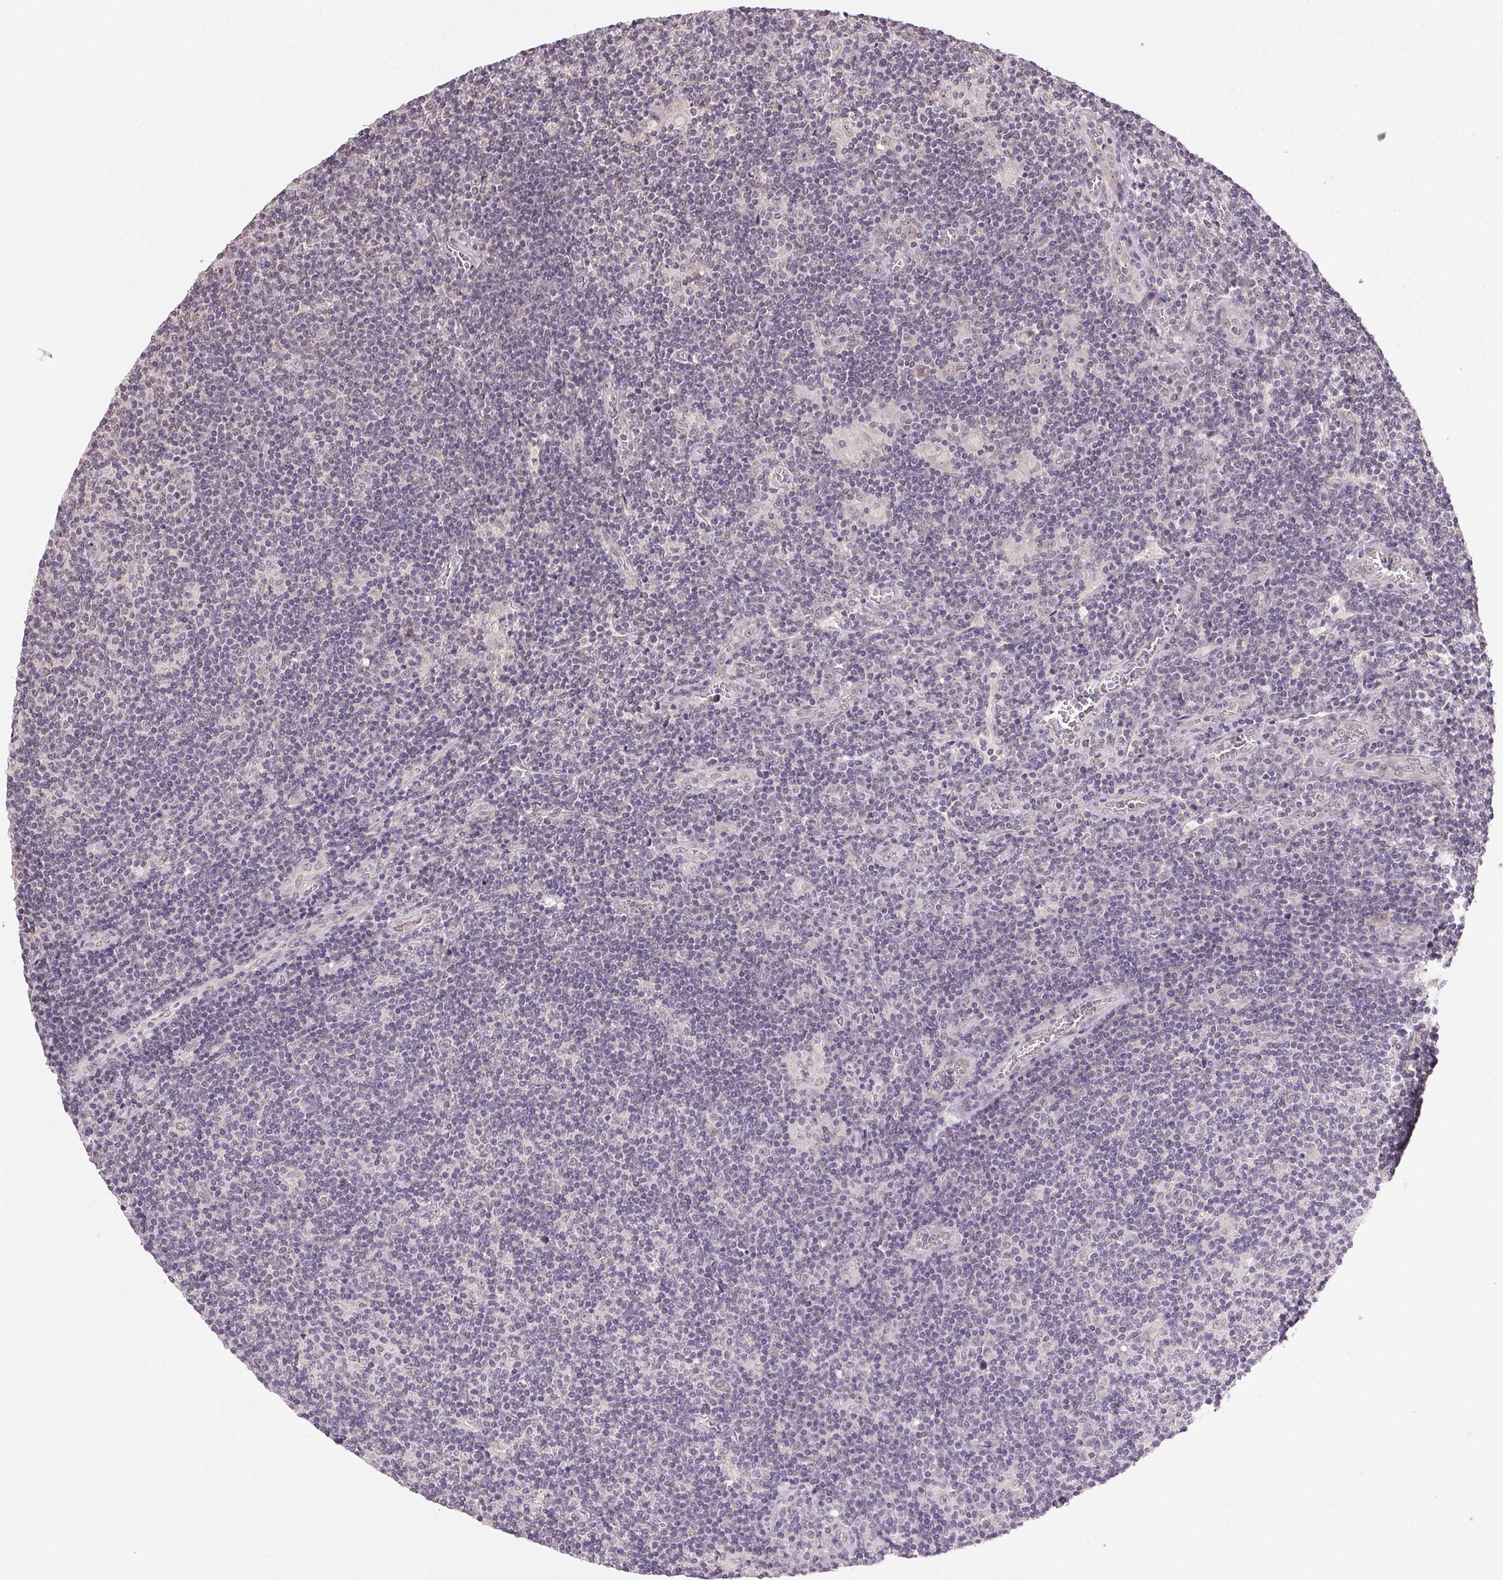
{"staining": {"intensity": "negative", "quantity": "none", "location": "none"}, "tissue": "lymphoma", "cell_type": "Tumor cells", "image_type": "cancer", "snomed": [{"axis": "morphology", "description": "Hodgkin's disease, NOS"}, {"axis": "topography", "description": "Lymph node"}], "caption": "Immunohistochemistry image of lymphoma stained for a protein (brown), which shows no expression in tumor cells.", "gene": "PPP4R4", "patient": {"sex": "male", "age": 40}}